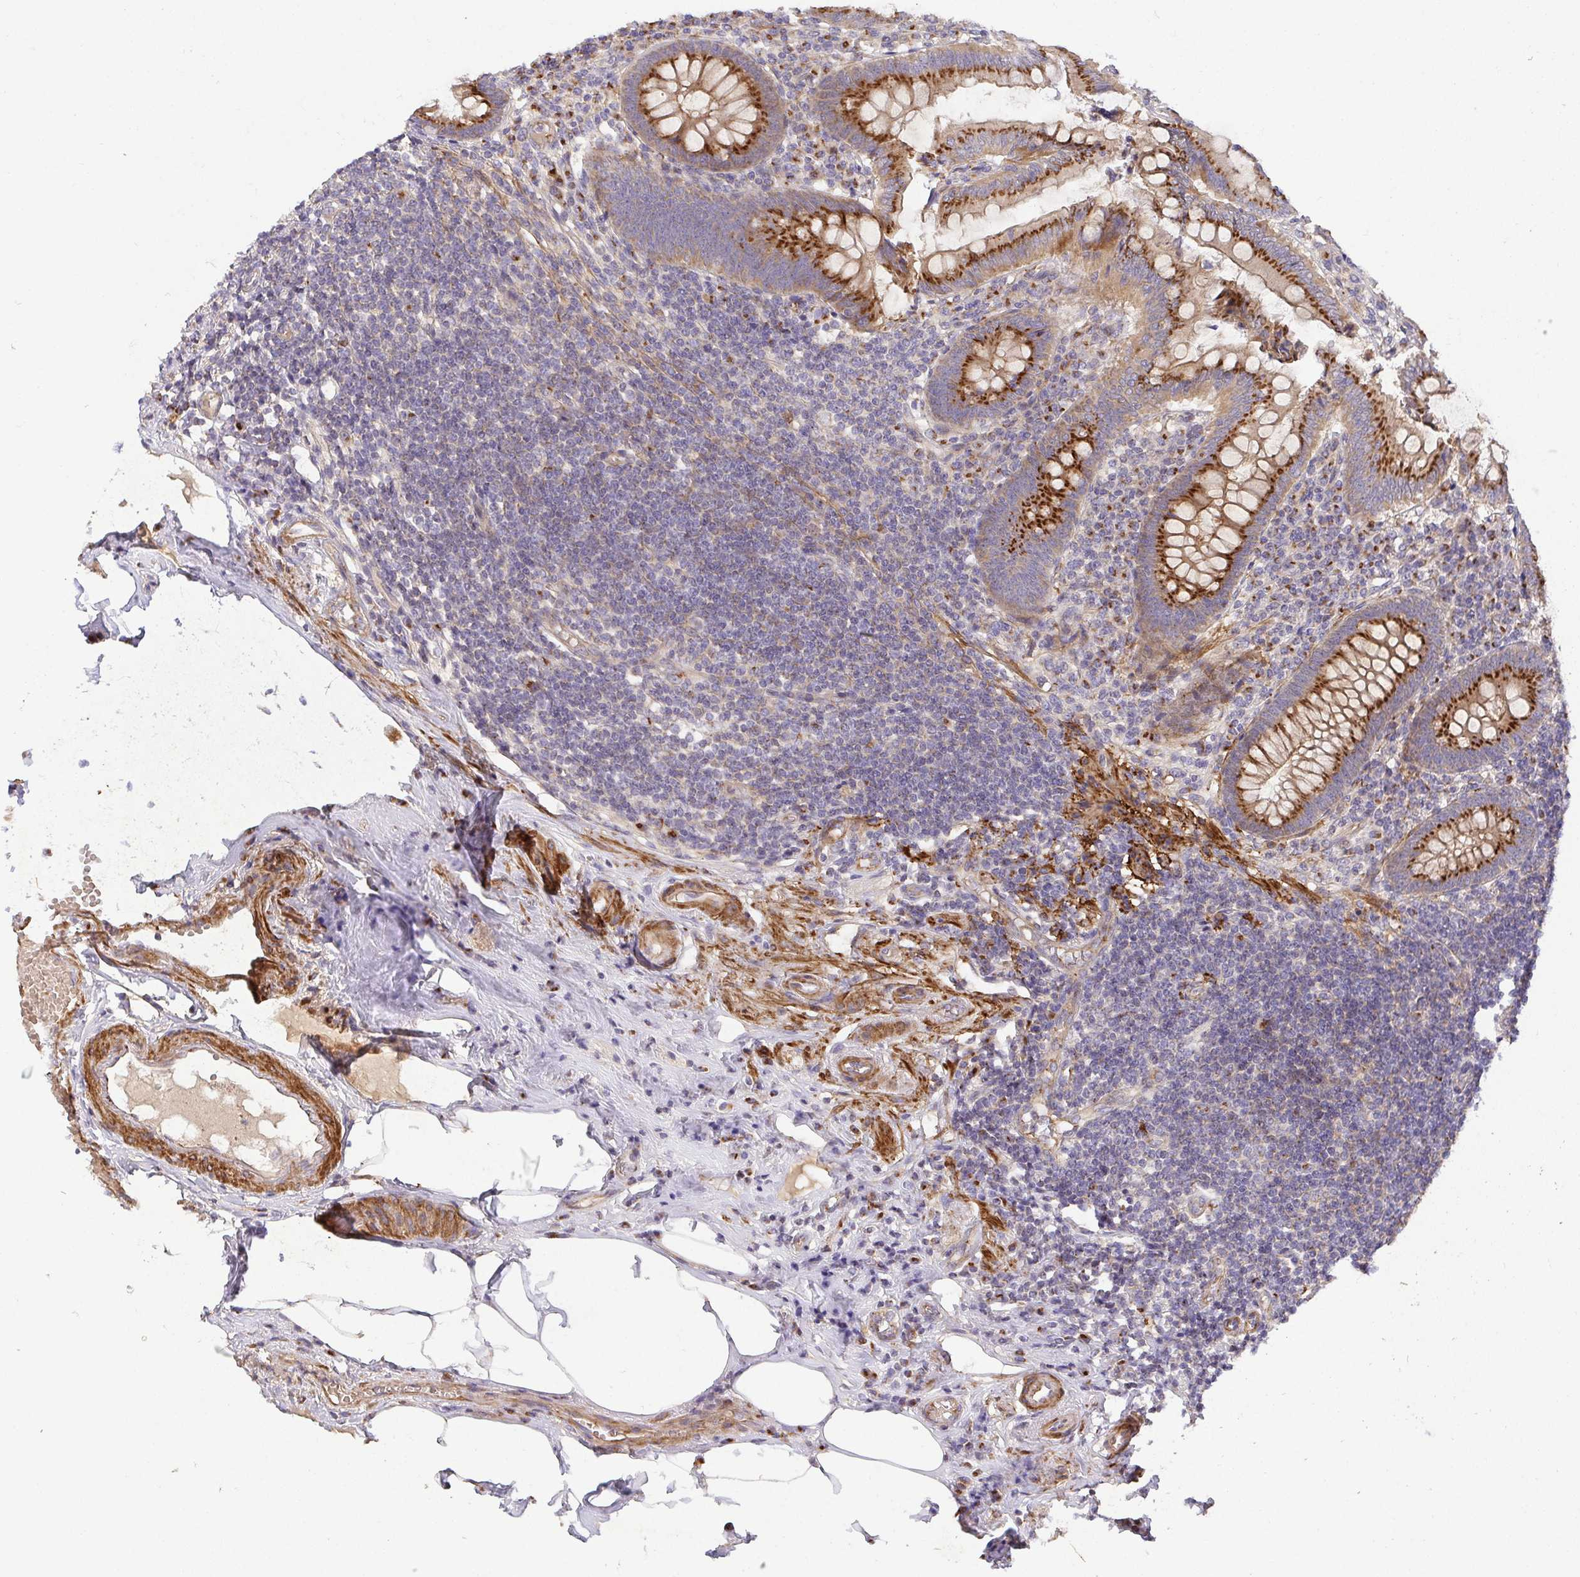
{"staining": {"intensity": "strong", "quantity": ">75%", "location": "cytoplasmic/membranous"}, "tissue": "appendix", "cell_type": "Glandular cells", "image_type": "normal", "snomed": [{"axis": "morphology", "description": "Normal tissue, NOS"}, {"axis": "topography", "description": "Appendix"}], "caption": "A micrograph of human appendix stained for a protein exhibits strong cytoplasmic/membranous brown staining in glandular cells. Using DAB (3,3'-diaminobenzidine) (brown) and hematoxylin (blue) stains, captured at high magnification using brightfield microscopy.", "gene": "TM9SF4", "patient": {"sex": "female", "age": 57}}